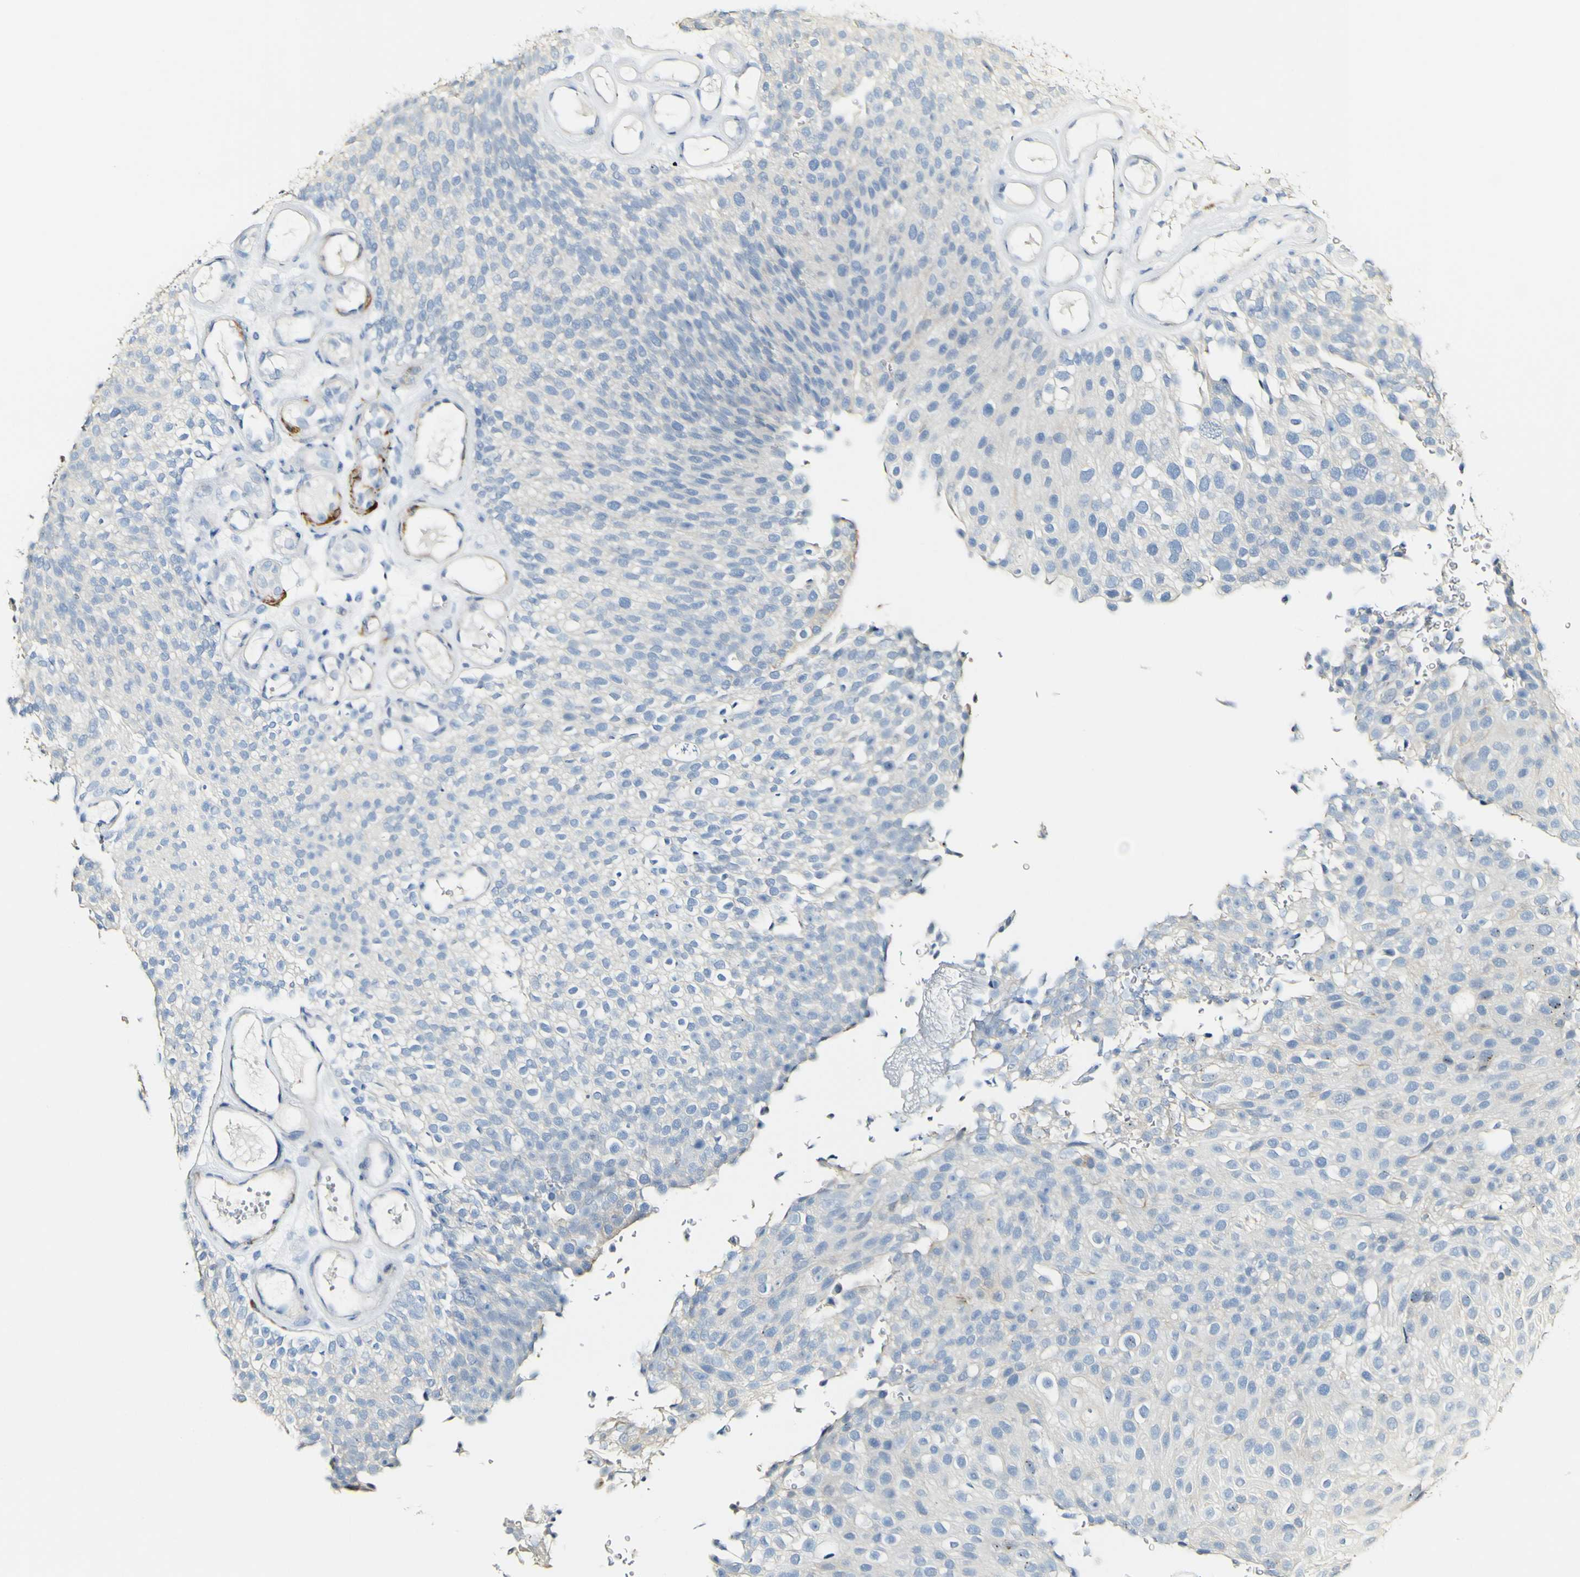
{"staining": {"intensity": "negative", "quantity": "none", "location": "none"}, "tissue": "urothelial cancer", "cell_type": "Tumor cells", "image_type": "cancer", "snomed": [{"axis": "morphology", "description": "Urothelial carcinoma, Low grade"}, {"axis": "topography", "description": "Urinary bladder"}], "caption": "A micrograph of human urothelial cancer is negative for staining in tumor cells.", "gene": "FMO3", "patient": {"sex": "male", "age": 78}}